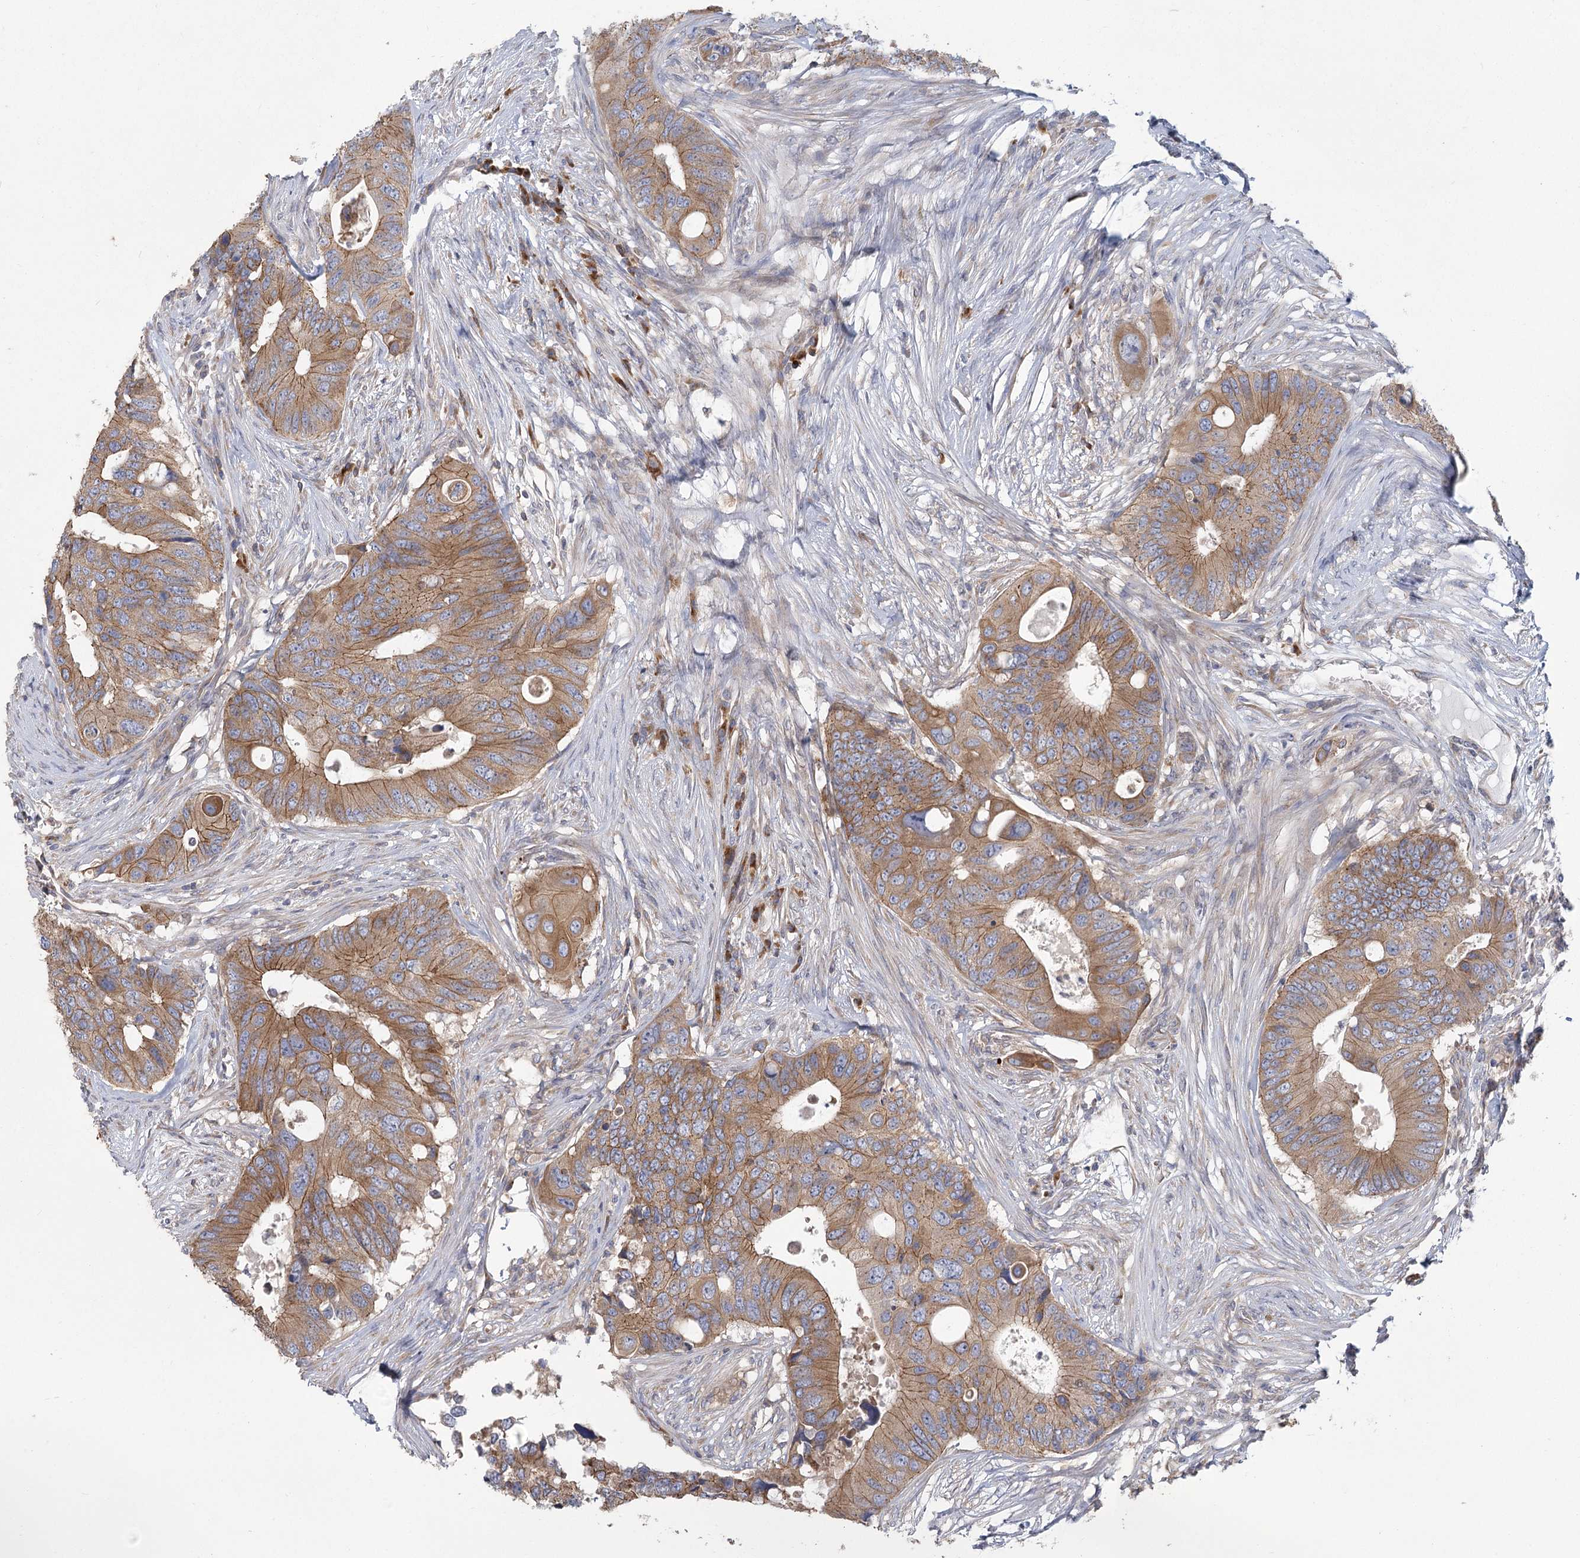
{"staining": {"intensity": "moderate", "quantity": "25%-75%", "location": "cytoplasmic/membranous"}, "tissue": "colorectal cancer", "cell_type": "Tumor cells", "image_type": "cancer", "snomed": [{"axis": "morphology", "description": "Adenocarcinoma, NOS"}, {"axis": "topography", "description": "Colon"}], "caption": "High-magnification brightfield microscopy of colorectal cancer (adenocarcinoma) stained with DAB (brown) and counterstained with hematoxylin (blue). tumor cells exhibit moderate cytoplasmic/membranous positivity is present in about25%-75% of cells.", "gene": "CNTLN", "patient": {"sex": "male", "age": 71}}